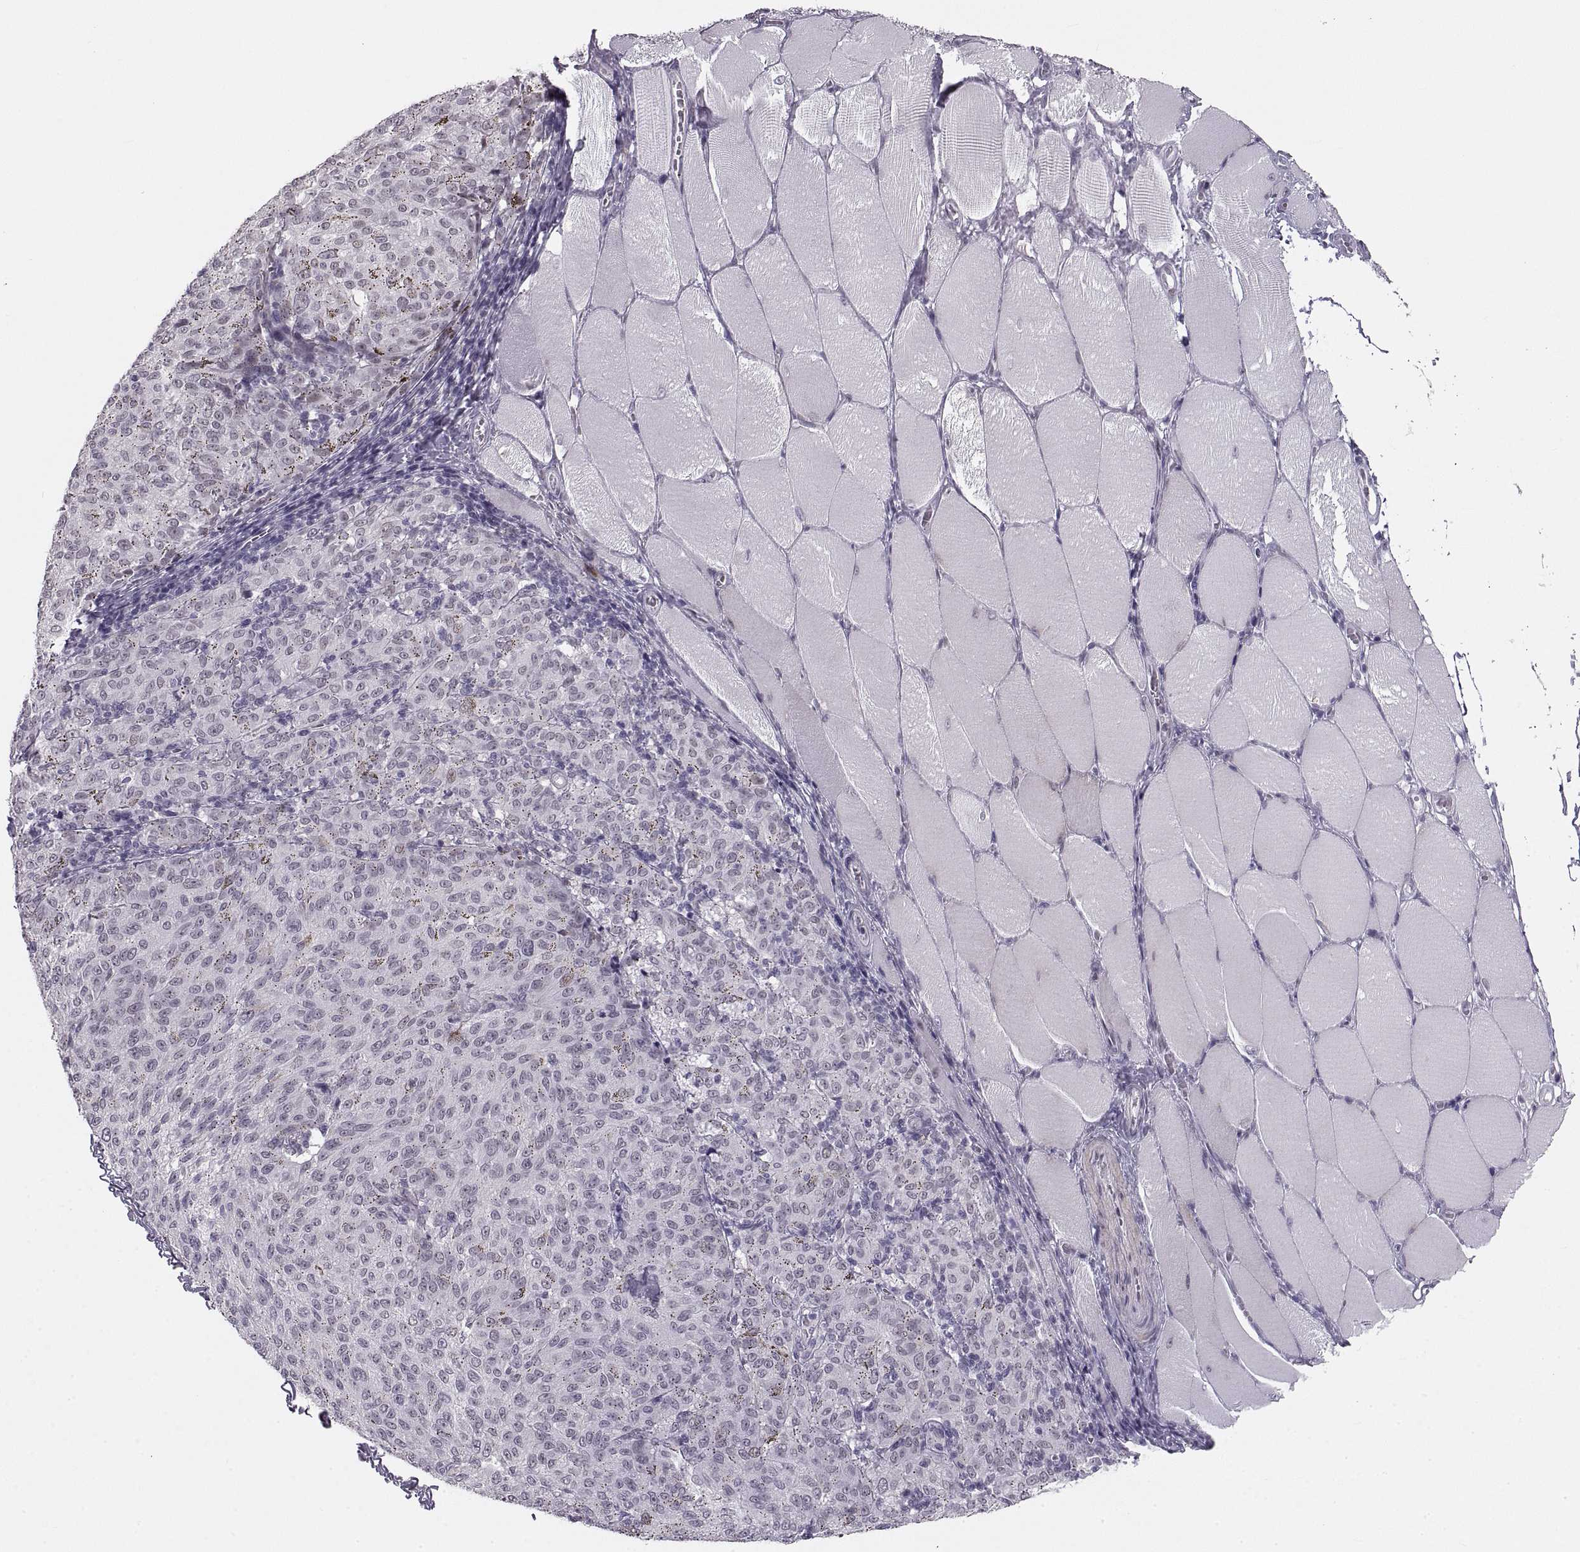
{"staining": {"intensity": "weak", "quantity": "<25%", "location": "nuclear"}, "tissue": "melanoma", "cell_type": "Tumor cells", "image_type": "cancer", "snomed": [{"axis": "morphology", "description": "Malignant melanoma, NOS"}, {"axis": "topography", "description": "Skin"}], "caption": "A photomicrograph of melanoma stained for a protein displays no brown staining in tumor cells. (IHC, brightfield microscopy, high magnification).", "gene": "NANOS3", "patient": {"sex": "female", "age": 72}}